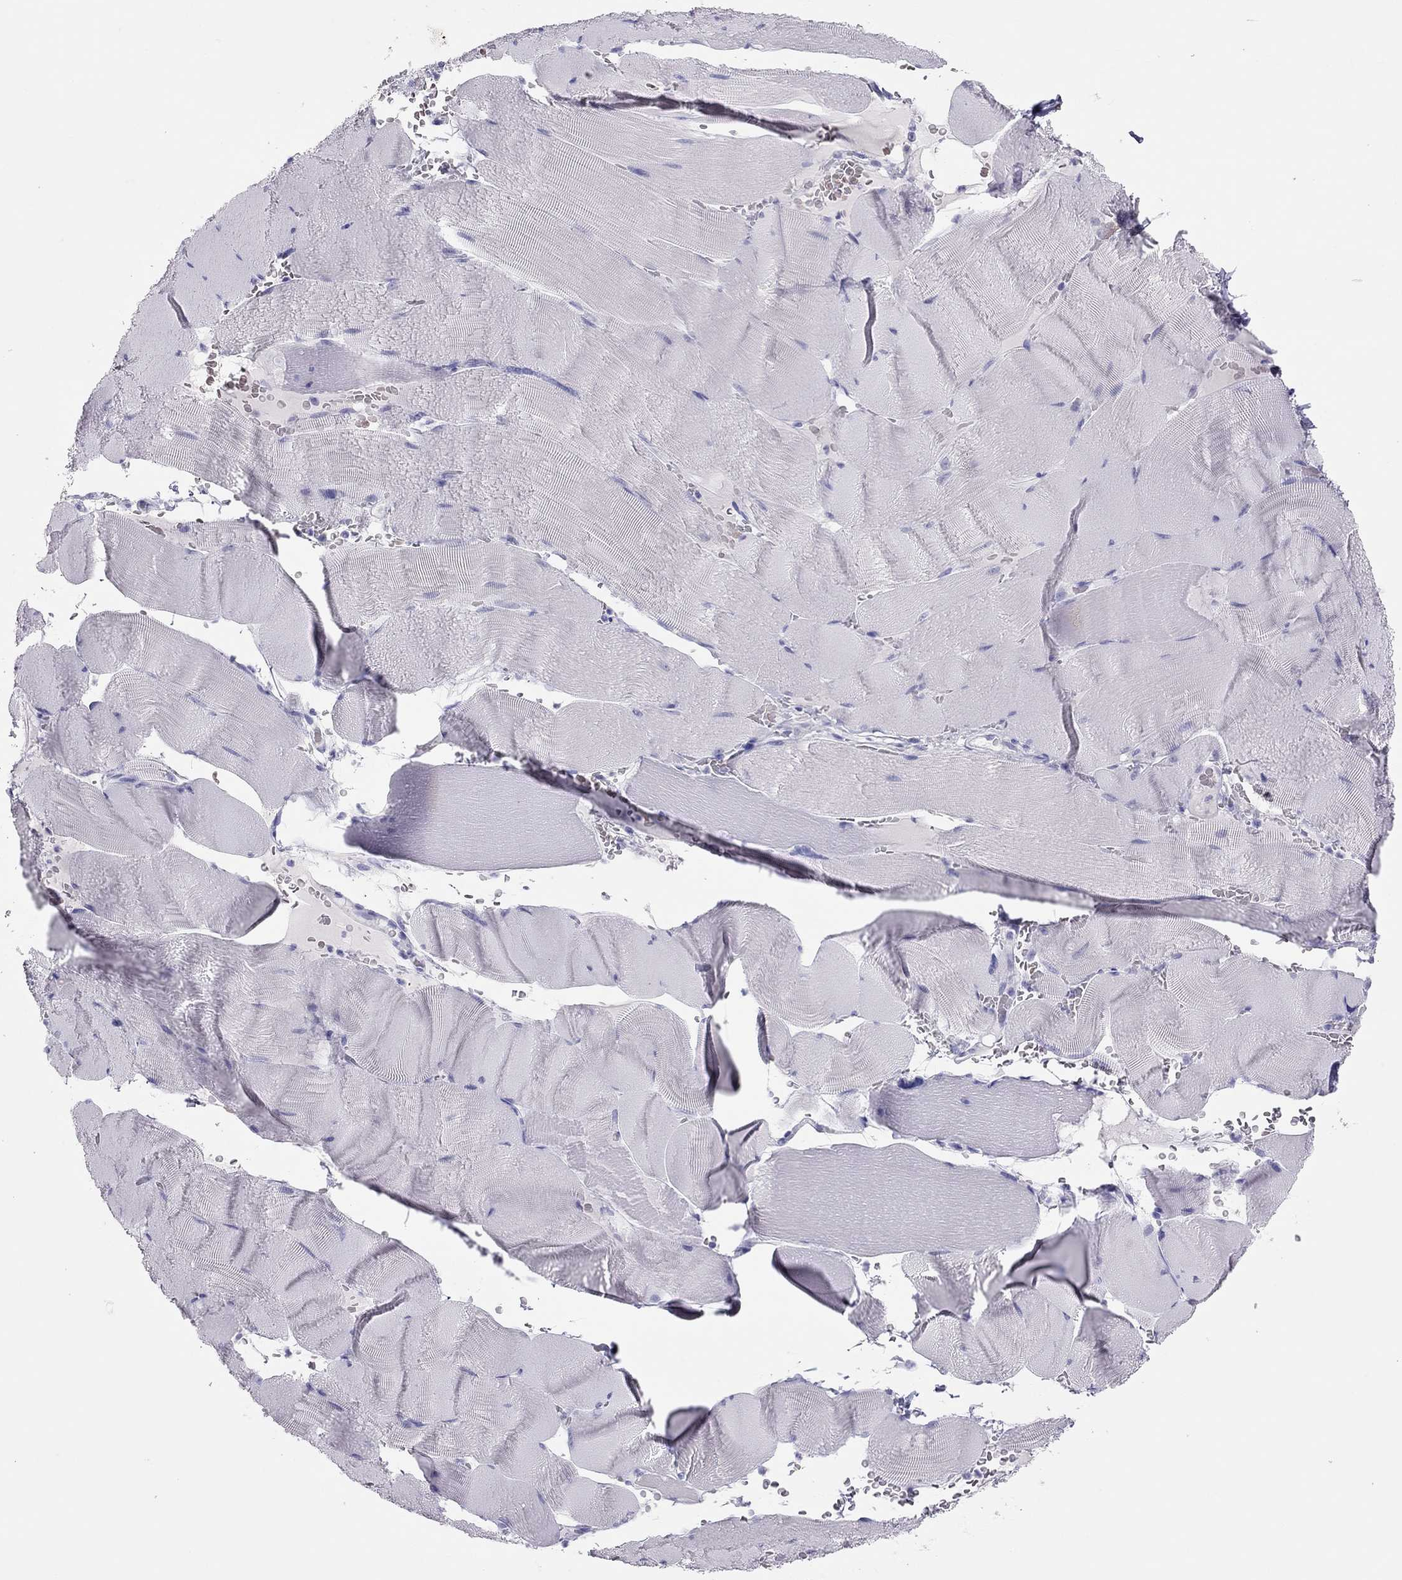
{"staining": {"intensity": "negative", "quantity": "none", "location": "none"}, "tissue": "skeletal muscle", "cell_type": "Myocytes", "image_type": "normal", "snomed": [{"axis": "morphology", "description": "Normal tissue, NOS"}, {"axis": "topography", "description": "Skeletal muscle"}], "caption": "Human skeletal muscle stained for a protein using immunohistochemistry reveals no staining in myocytes.", "gene": "TSHB", "patient": {"sex": "male", "age": 56}}